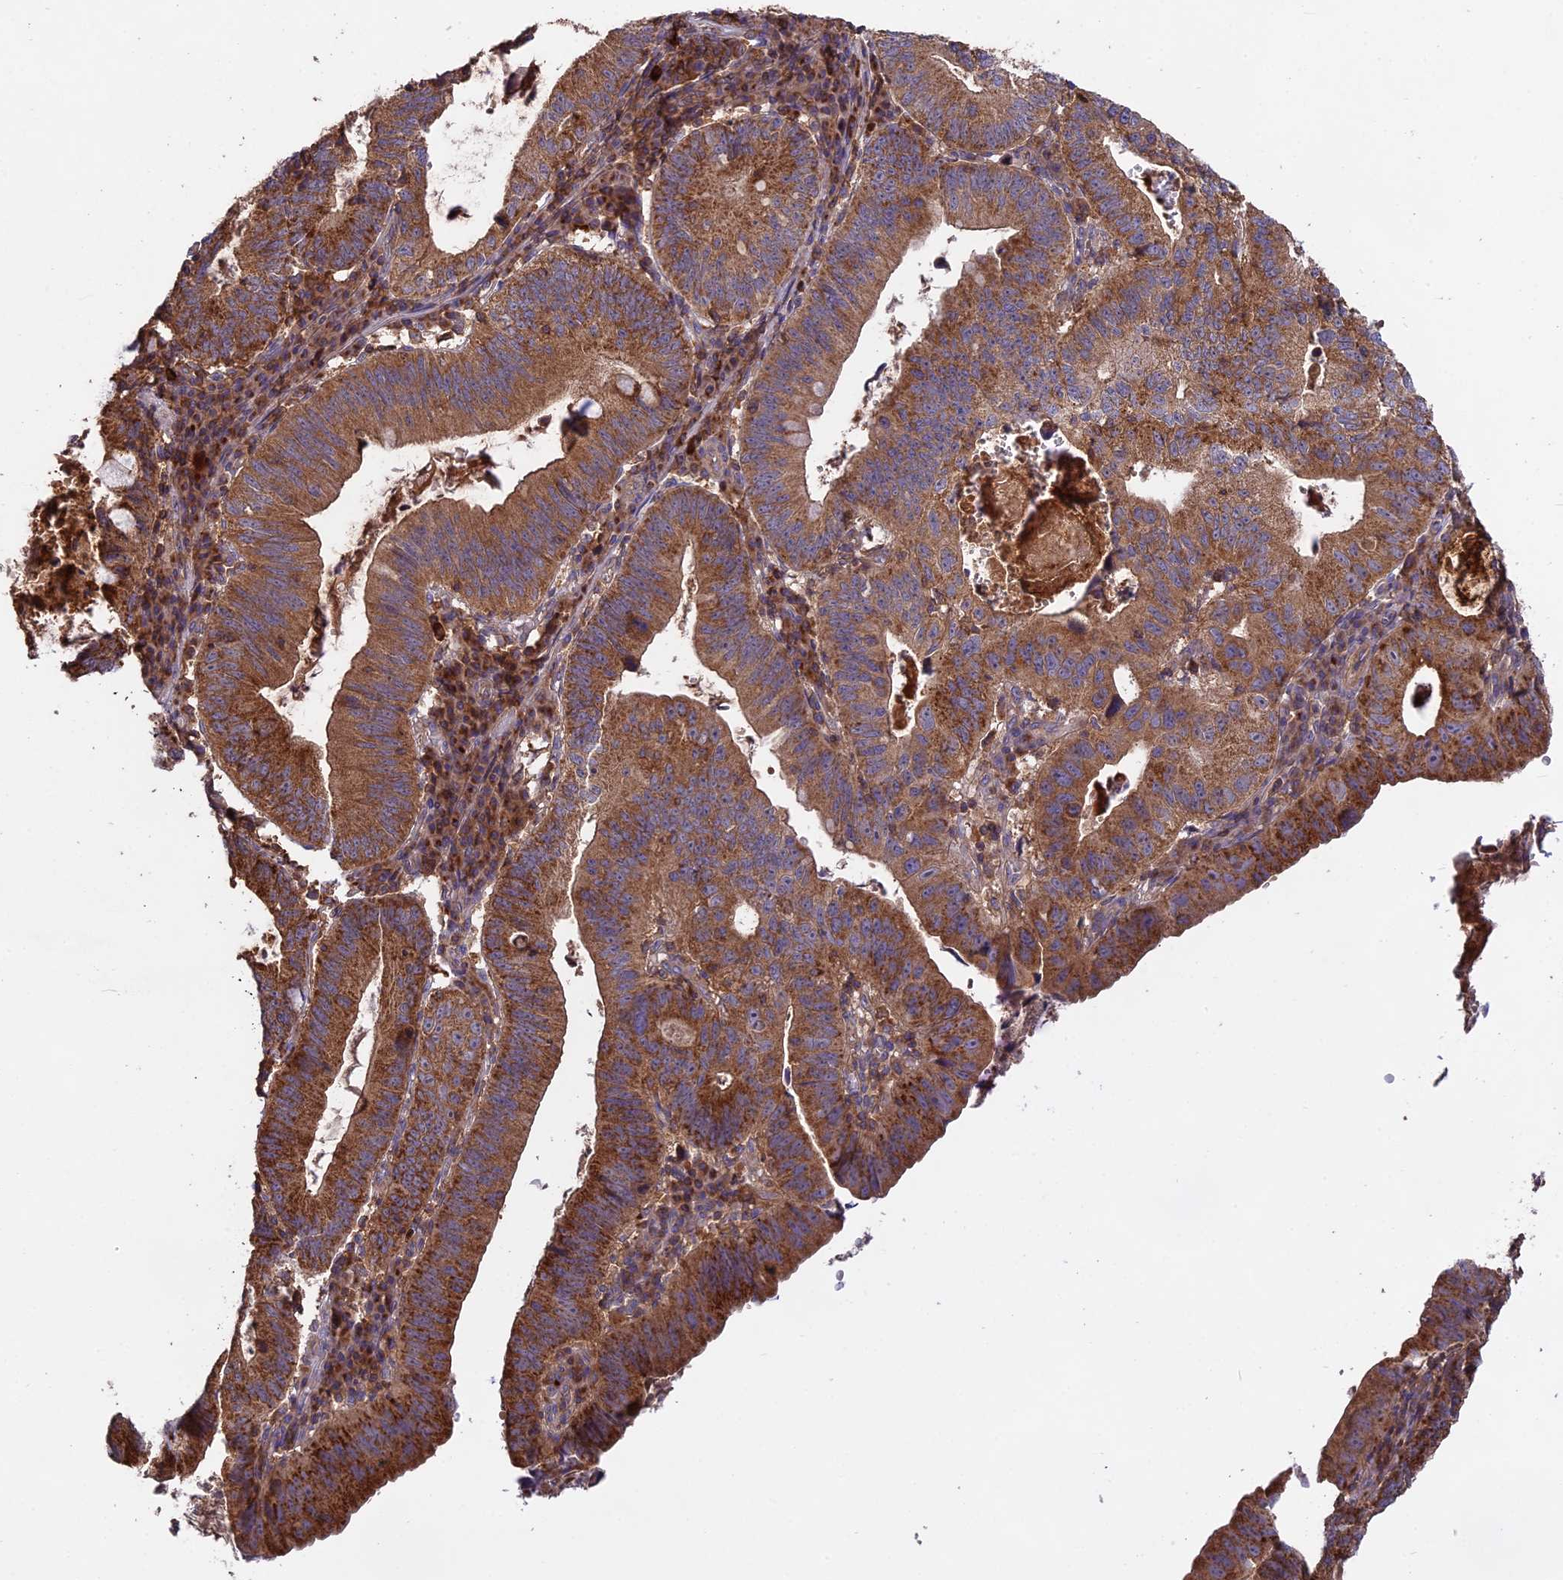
{"staining": {"intensity": "strong", "quantity": ">75%", "location": "cytoplasmic/membranous"}, "tissue": "stomach cancer", "cell_type": "Tumor cells", "image_type": "cancer", "snomed": [{"axis": "morphology", "description": "Adenocarcinoma, NOS"}, {"axis": "topography", "description": "Stomach"}], "caption": "Protein staining by immunohistochemistry (IHC) reveals strong cytoplasmic/membranous staining in about >75% of tumor cells in adenocarcinoma (stomach).", "gene": "NUDT8", "patient": {"sex": "male", "age": 59}}